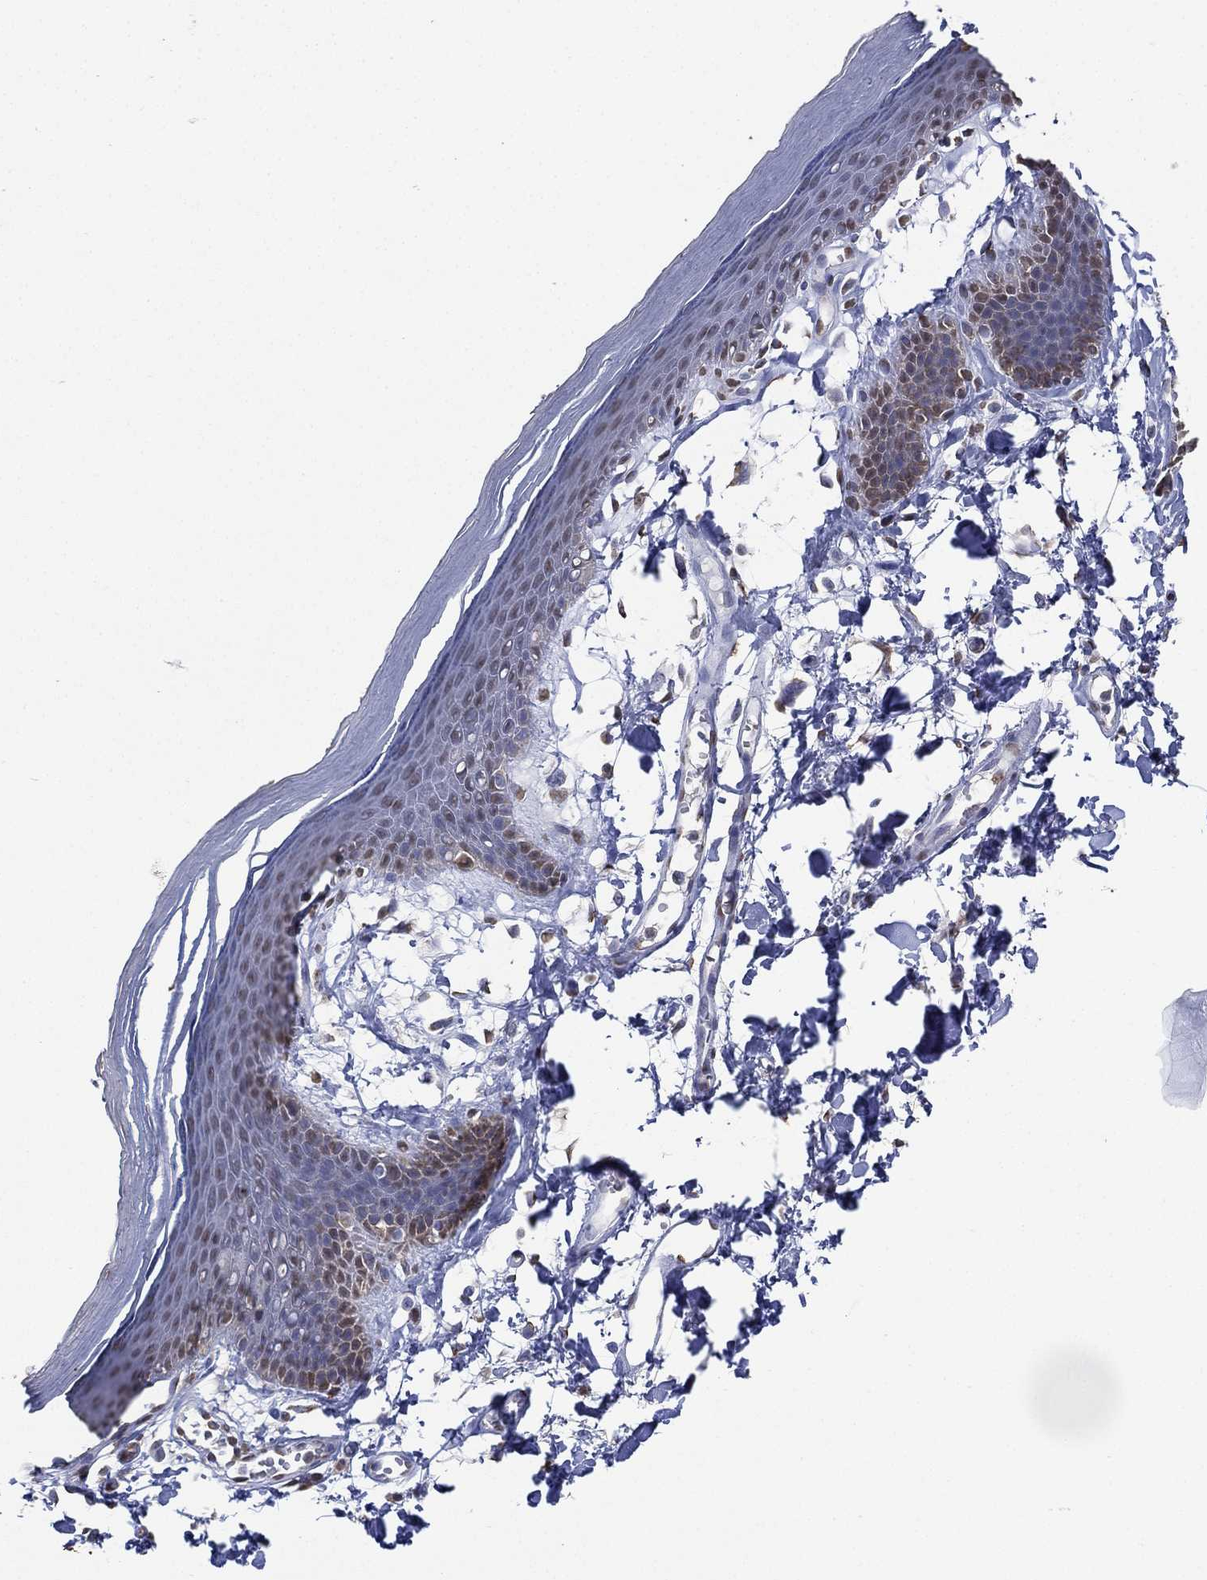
{"staining": {"intensity": "weak", "quantity": "<25%", "location": "cytoplasmic/membranous"}, "tissue": "skin", "cell_type": "Epidermal cells", "image_type": "normal", "snomed": [{"axis": "morphology", "description": "Normal tissue, NOS"}, {"axis": "topography", "description": "Anal"}], "caption": "IHC histopathology image of benign skin: skin stained with DAB reveals no significant protein staining in epidermal cells.", "gene": "ALDH7A1", "patient": {"sex": "male", "age": 53}}